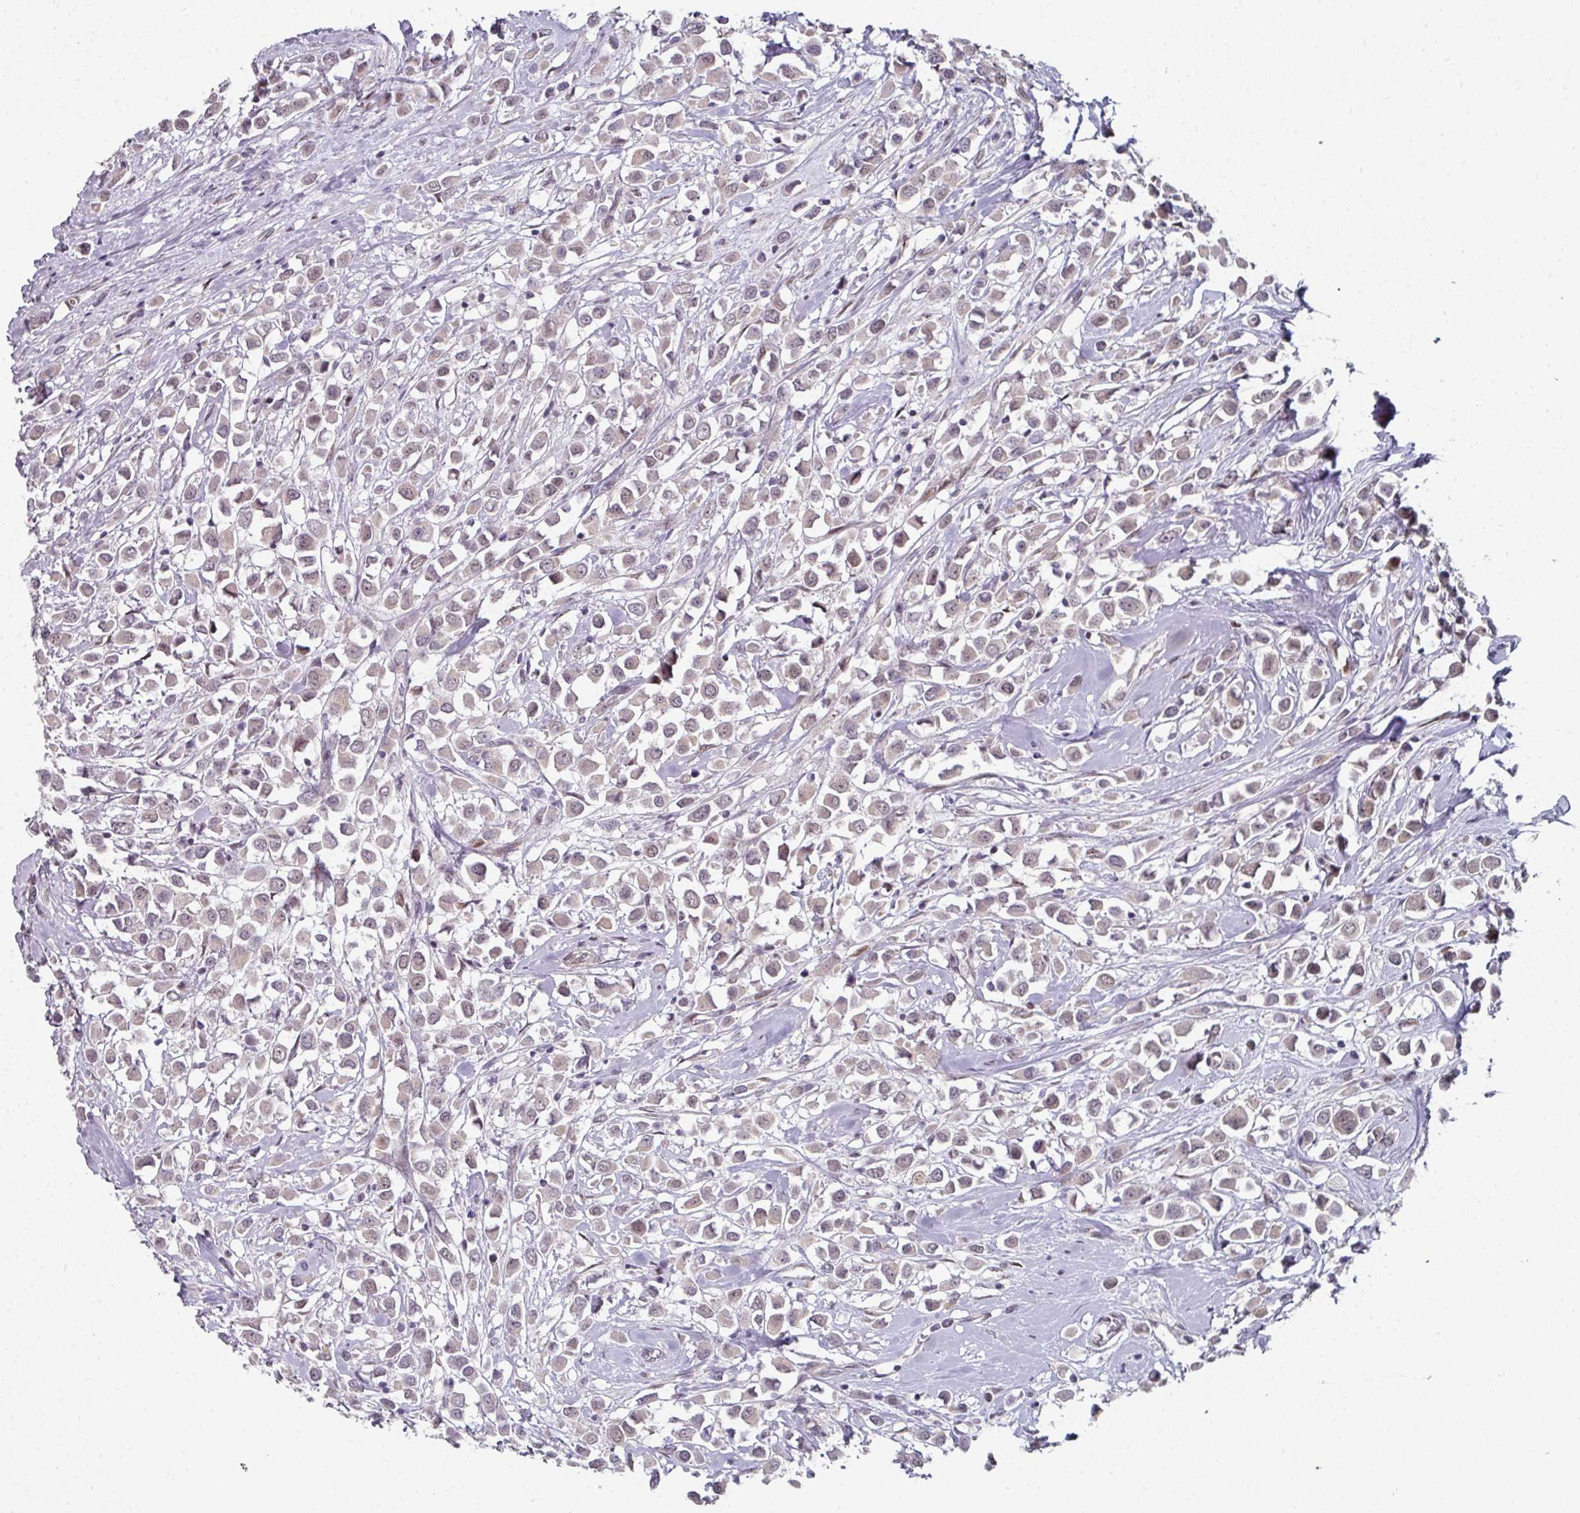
{"staining": {"intensity": "negative", "quantity": "none", "location": "none"}, "tissue": "breast cancer", "cell_type": "Tumor cells", "image_type": "cancer", "snomed": [{"axis": "morphology", "description": "Duct carcinoma"}, {"axis": "topography", "description": "Breast"}], "caption": "The immunohistochemistry histopathology image has no significant staining in tumor cells of breast cancer tissue. (DAB (3,3'-diaminobenzidine) IHC, high magnification).", "gene": "TMCC1", "patient": {"sex": "female", "age": 61}}